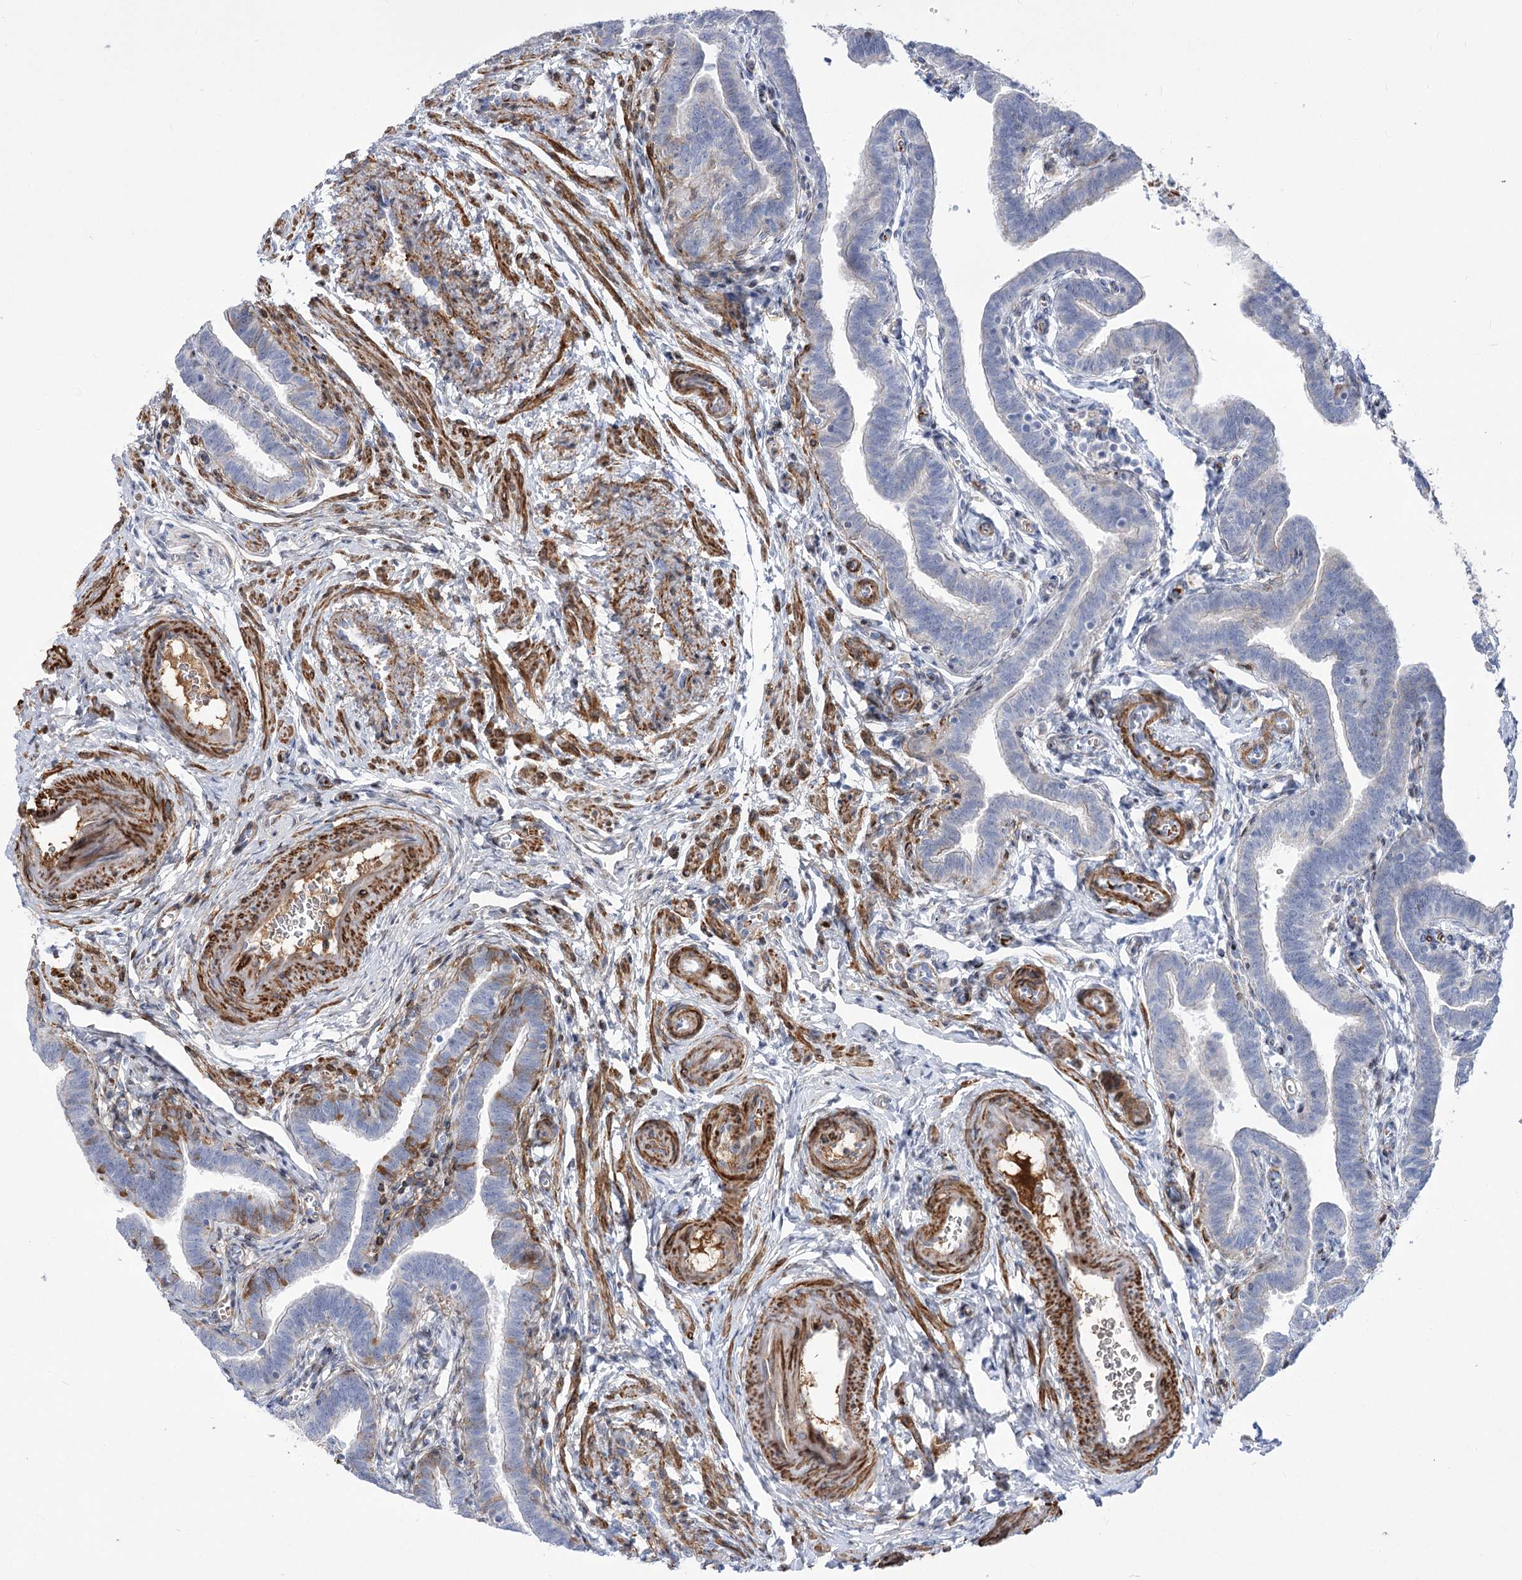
{"staining": {"intensity": "moderate", "quantity": "<25%", "location": "cytoplasmic/membranous"}, "tissue": "fallopian tube", "cell_type": "Glandular cells", "image_type": "normal", "snomed": [{"axis": "morphology", "description": "Normal tissue, NOS"}, {"axis": "topography", "description": "Fallopian tube"}], "caption": "A photomicrograph of fallopian tube stained for a protein shows moderate cytoplasmic/membranous brown staining in glandular cells.", "gene": "ANKRD23", "patient": {"sex": "female", "age": 36}}